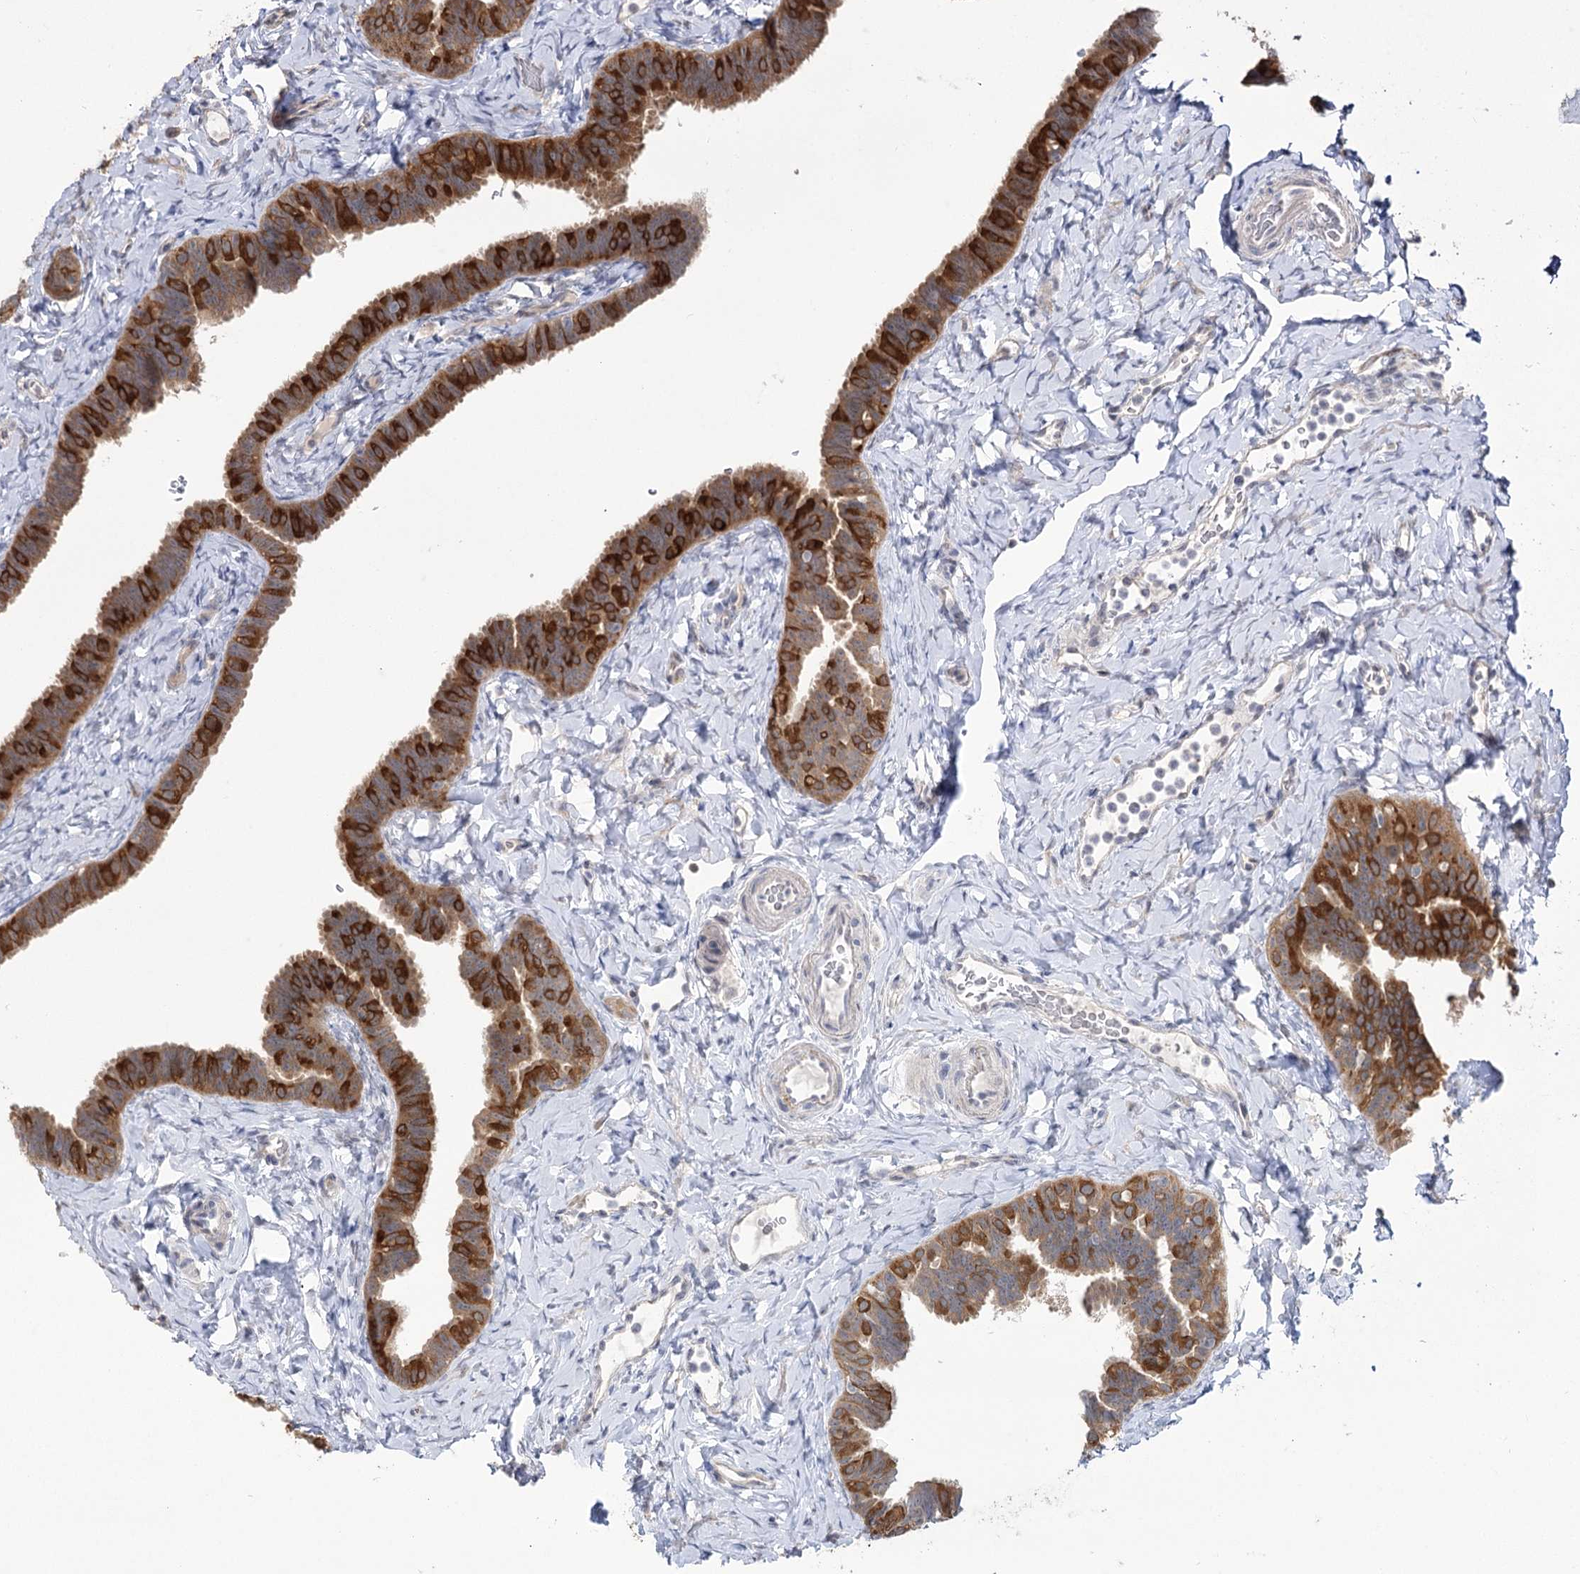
{"staining": {"intensity": "strong", "quantity": "25%-75%", "location": "cytoplasmic/membranous"}, "tissue": "fallopian tube", "cell_type": "Glandular cells", "image_type": "normal", "snomed": [{"axis": "morphology", "description": "Normal tissue, NOS"}, {"axis": "topography", "description": "Fallopian tube"}], "caption": "This micrograph shows immunohistochemistry staining of benign fallopian tube, with high strong cytoplasmic/membranous positivity in approximately 25%-75% of glandular cells.", "gene": "PHYHIPL", "patient": {"sex": "female", "age": 65}}